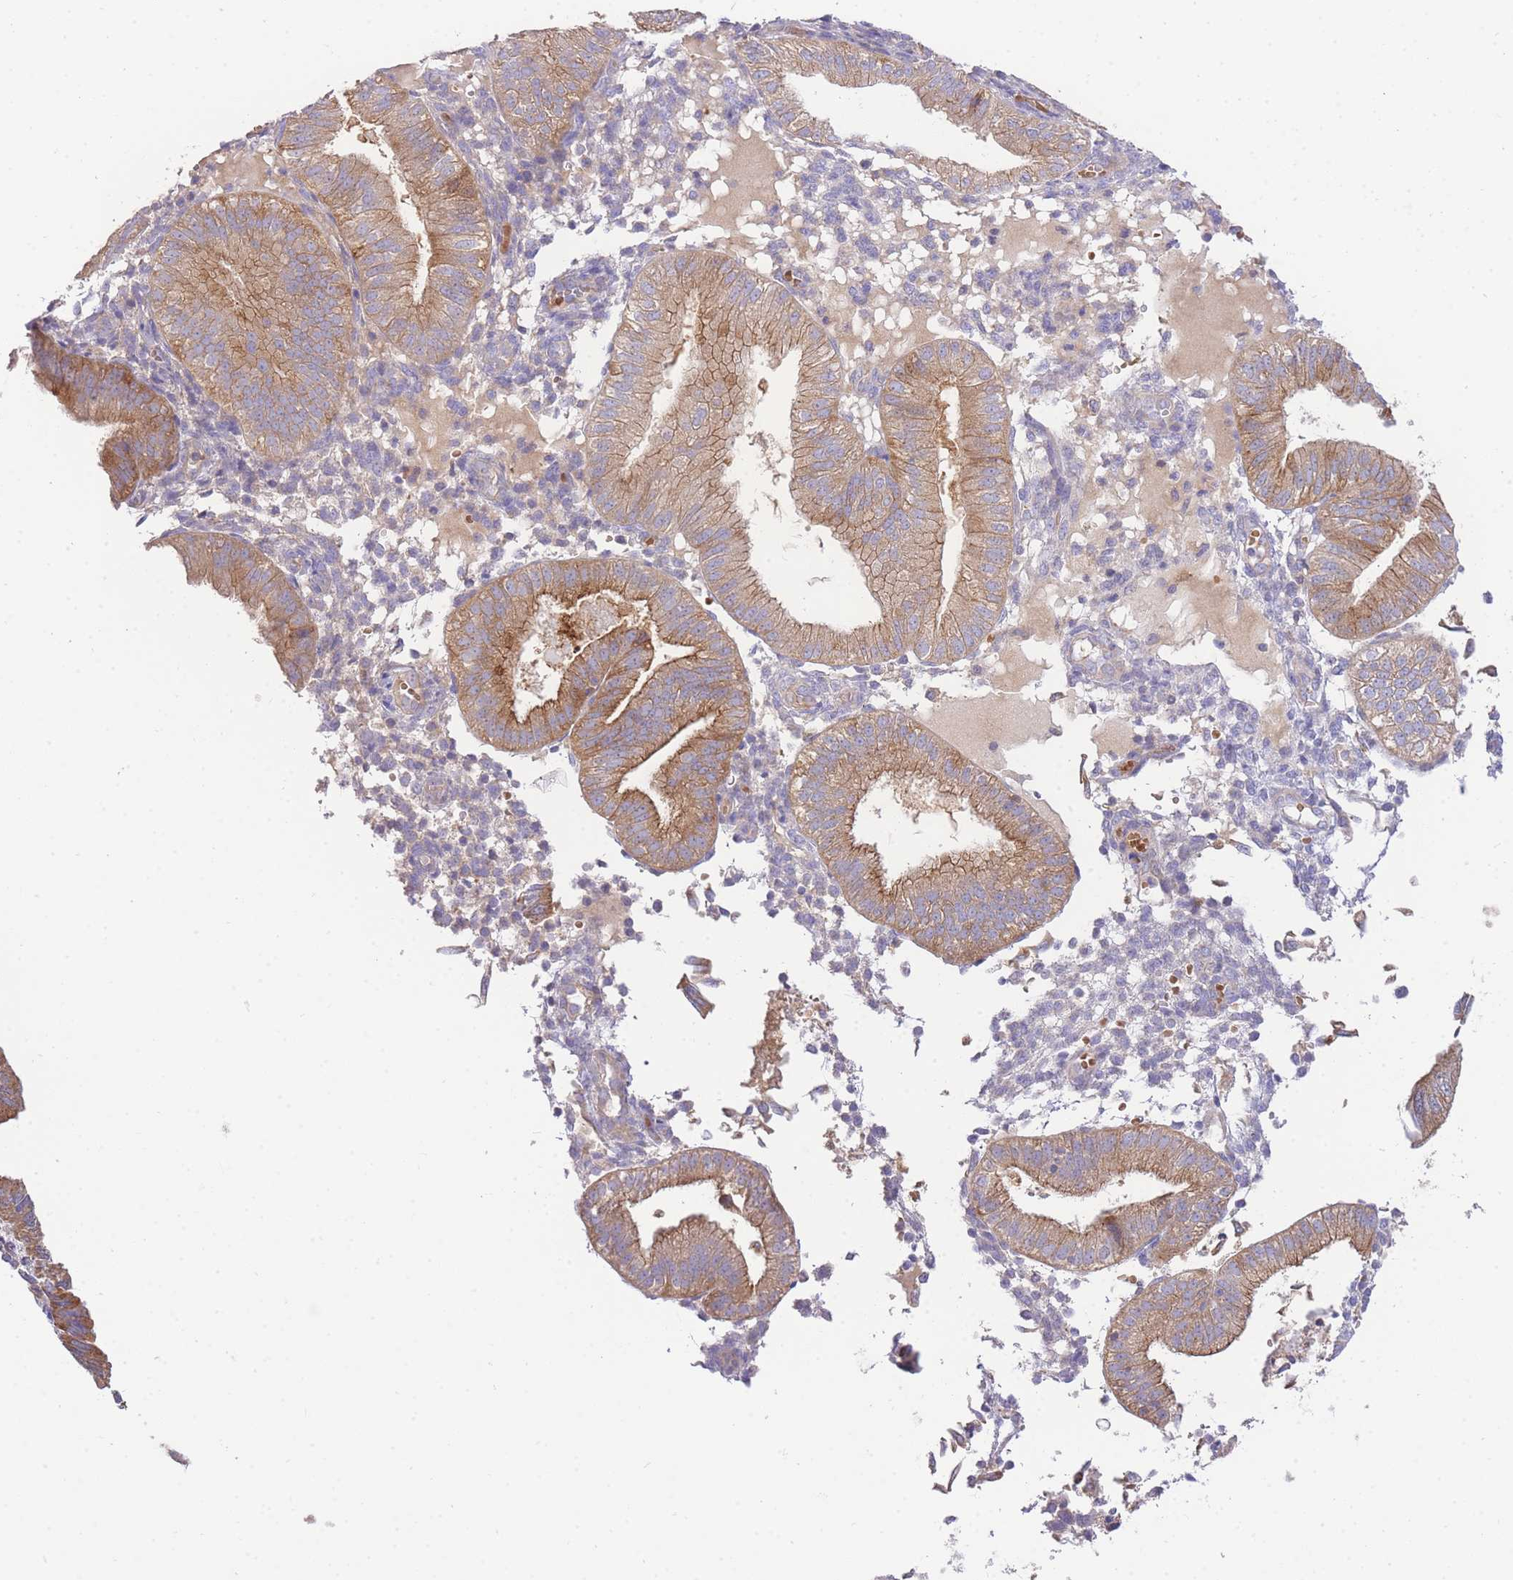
{"staining": {"intensity": "weak", "quantity": "25%-75%", "location": "cytoplasmic/membranous"}, "tissue": "endometrium", "cell_type": "Cells in endometrial stroma", "image_type": "normal", "snomed": [{"axis": "morphology", "description": "Normal tissue, NOS"}, {"axis": "topography", "description": "Endometrium"}], "caption": "The image reveals staining of normal endometrium, revealing weak cytoplasmic/membranous protein expression (brown color) within cells in endometrial stroma. (DAB (3,3'-diaminobenzidine) = brown stain, brightfield microscopy at high magnification).", "gene": "INSYN2B", "patient": {"sex": "female", "age": 39}}